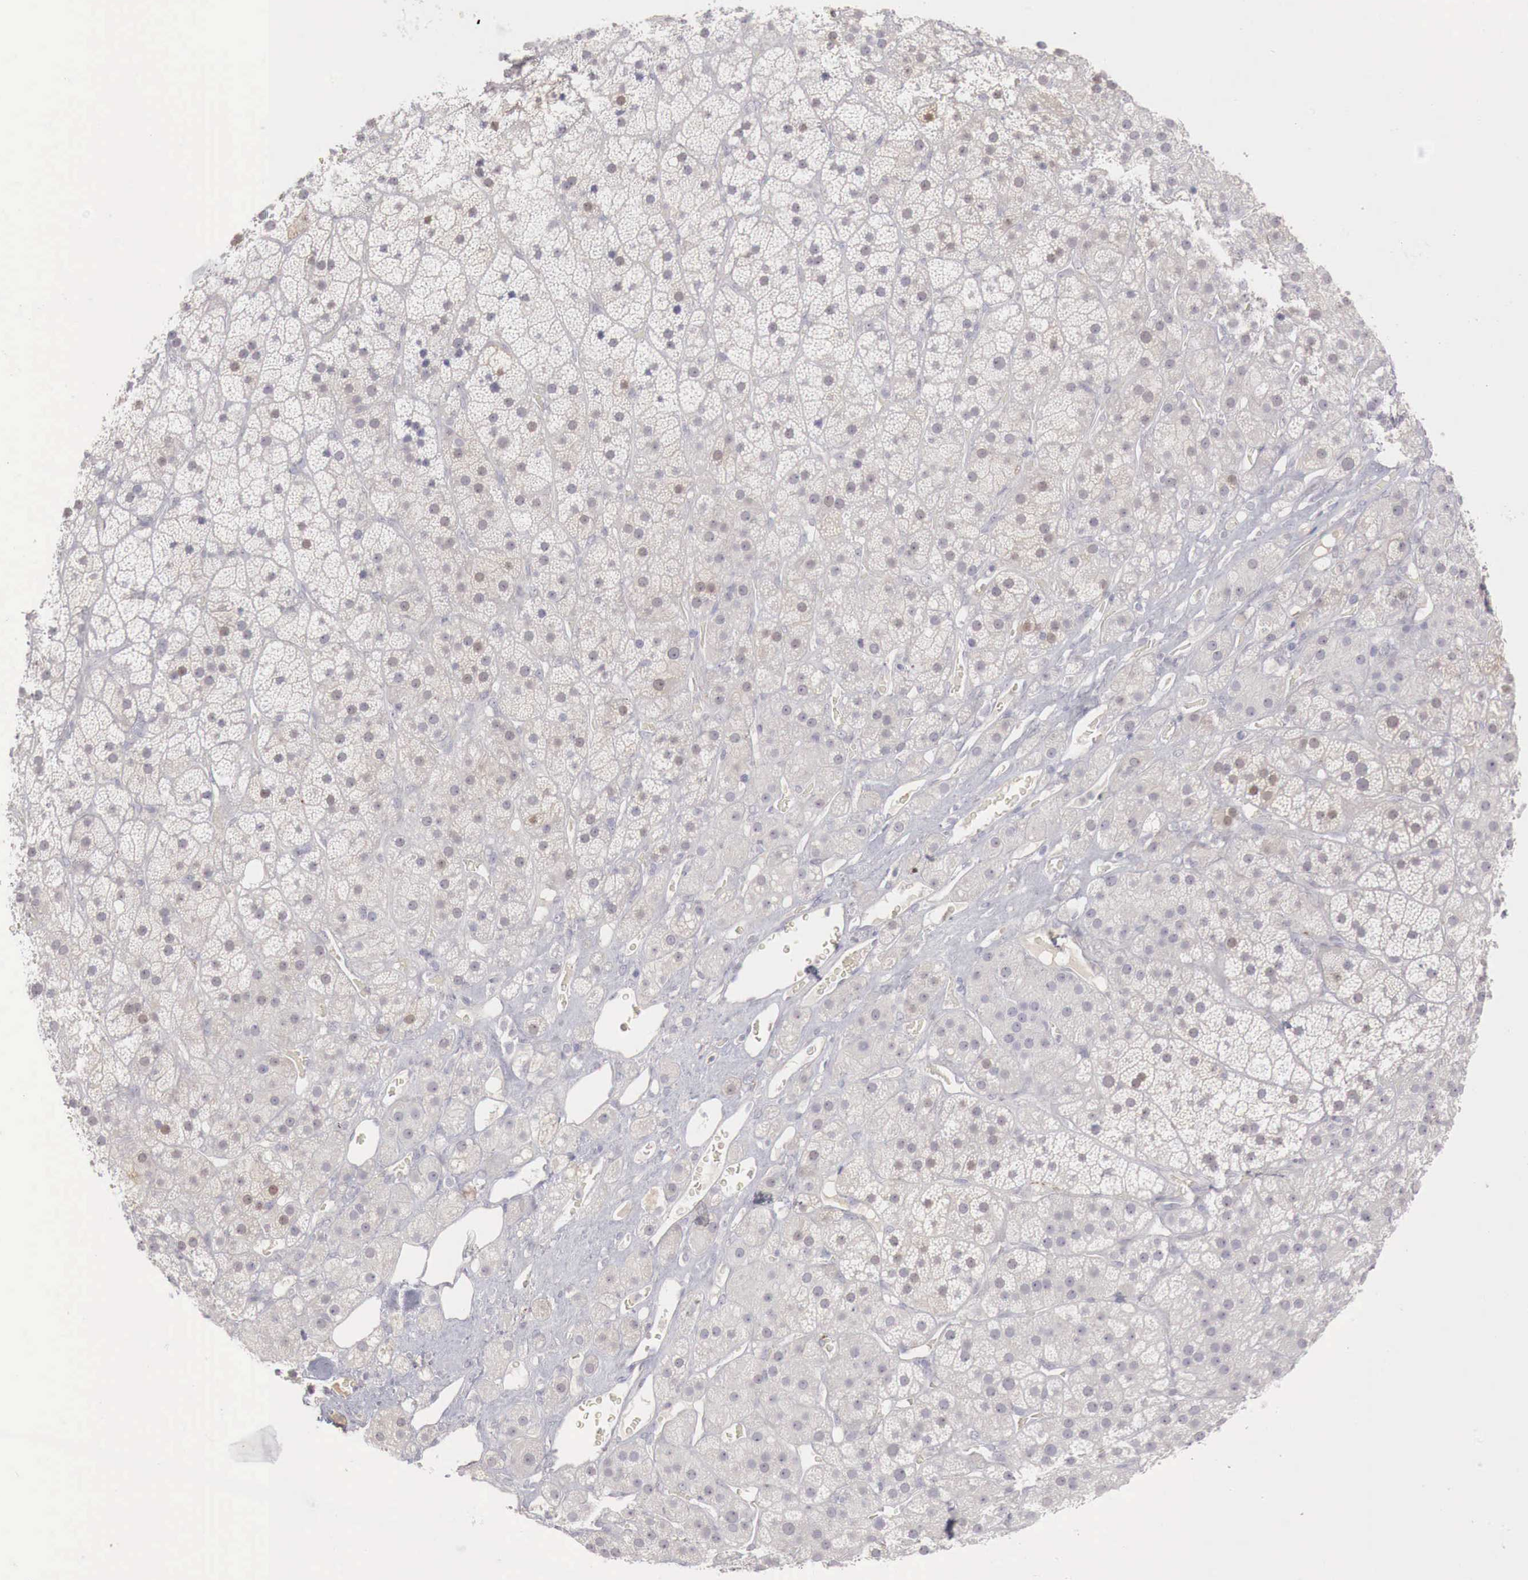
{"staining": {"intensity": "weak", "quantity": "<25%", "location": "nuclear"}, "tissue": "adrenal gland", "cell_type": "Glandular cells", "image_type": "normal", "snomed": [{"axis": "morphology", "description": "Normal tissue, NOS"}, {"axis": "topography", "description": "Adrenal gland"}], "caption": "A histopathology image of adrenal gland stained for a protein shows no brown staining in glandular cells.", "gene": "GATA1", "patient": {"sex": "male", "age": 57}}